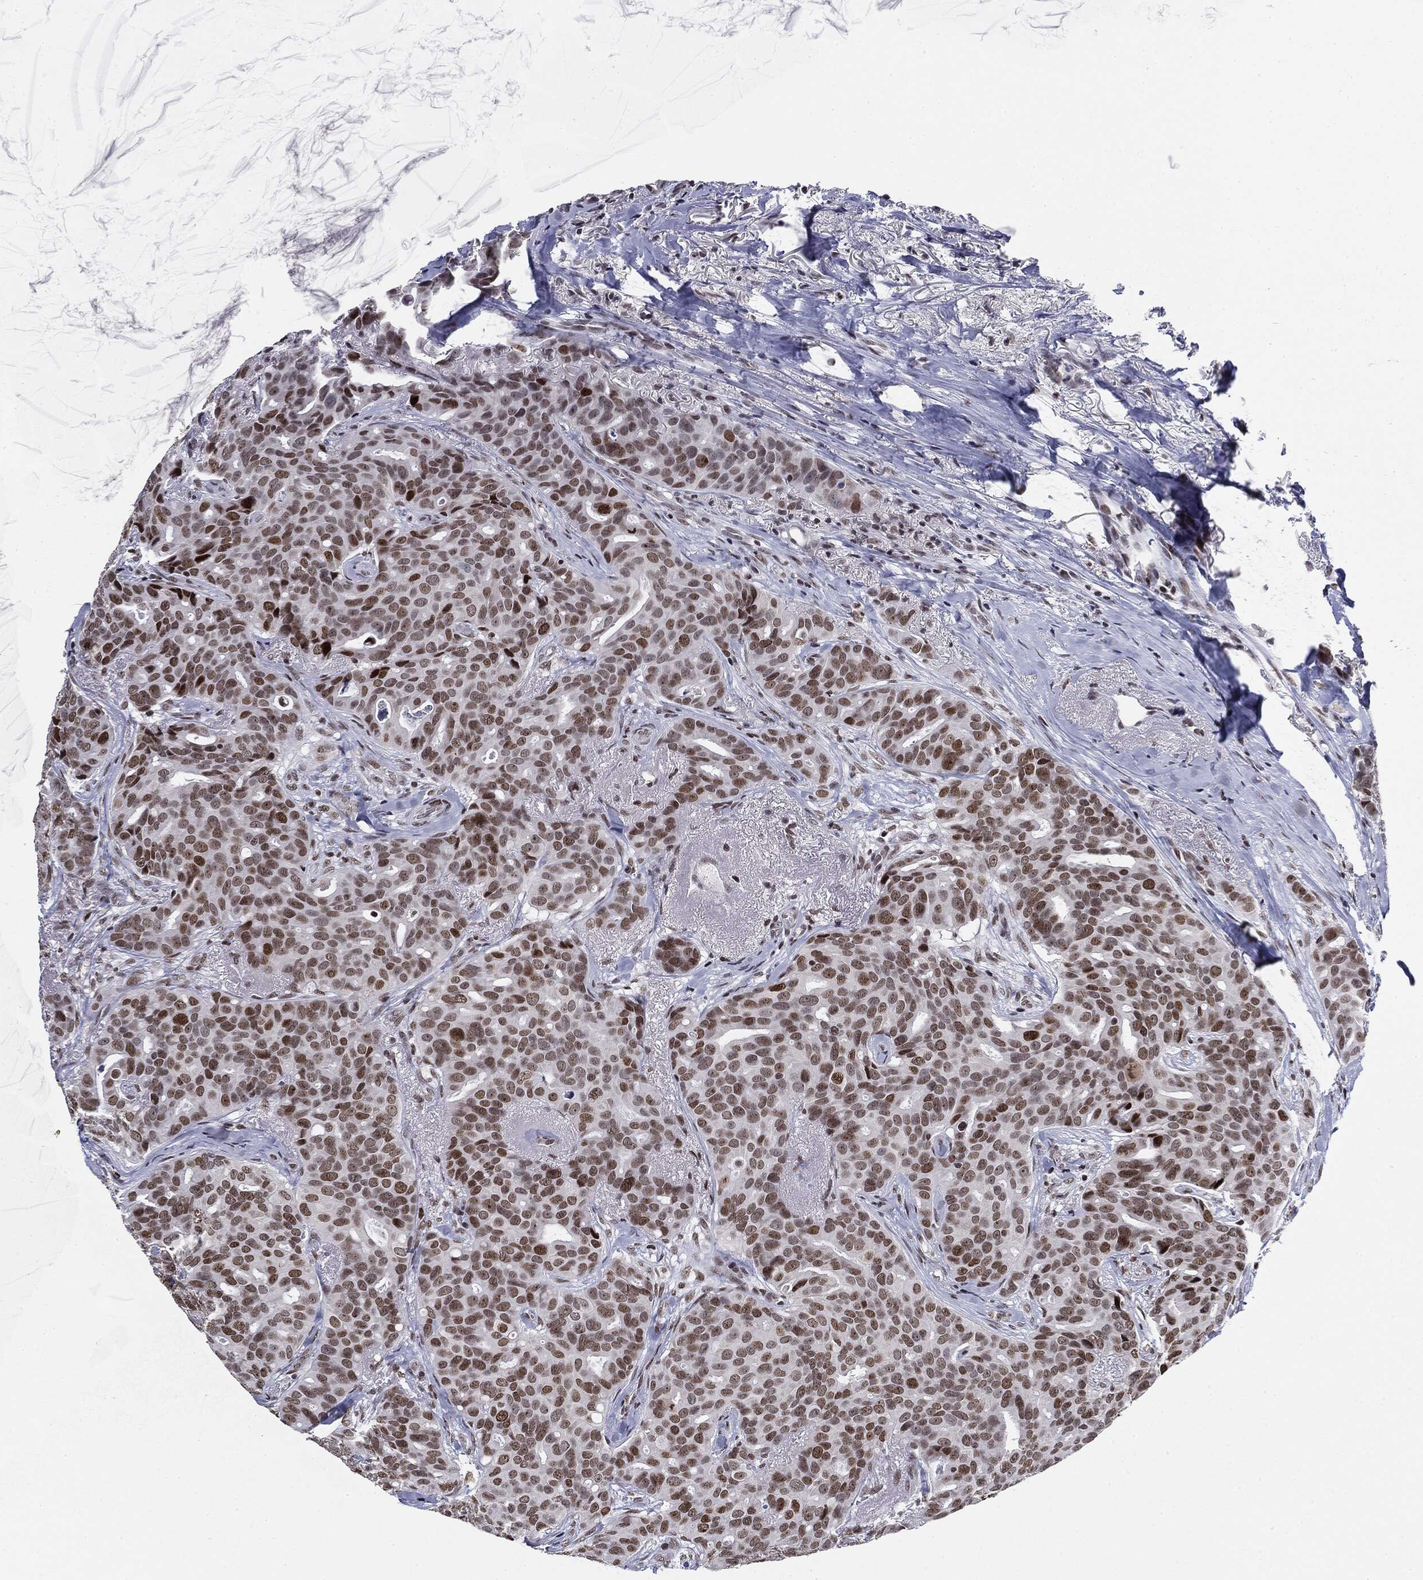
{"staining": {"intensity": "strong", "quantity": ">75%", "location": "nuclear"}, "tissue": "breast cancer", "cell_type": "Tumor cells", "image_type": "cancer", "snomed": [{"axis": "morphology", "description": "Duct carcinoma"}, {"axis": "topography", "description": "Breast"}], "caption": "About >75% of tumor cells in human intraductal carcinoma (breast) demonstrate strong nuclear protein staining as visualized by brown immunohistochemical staining.", "gene": "MDC1", "patient": {"sex": "female", "age": 54}}